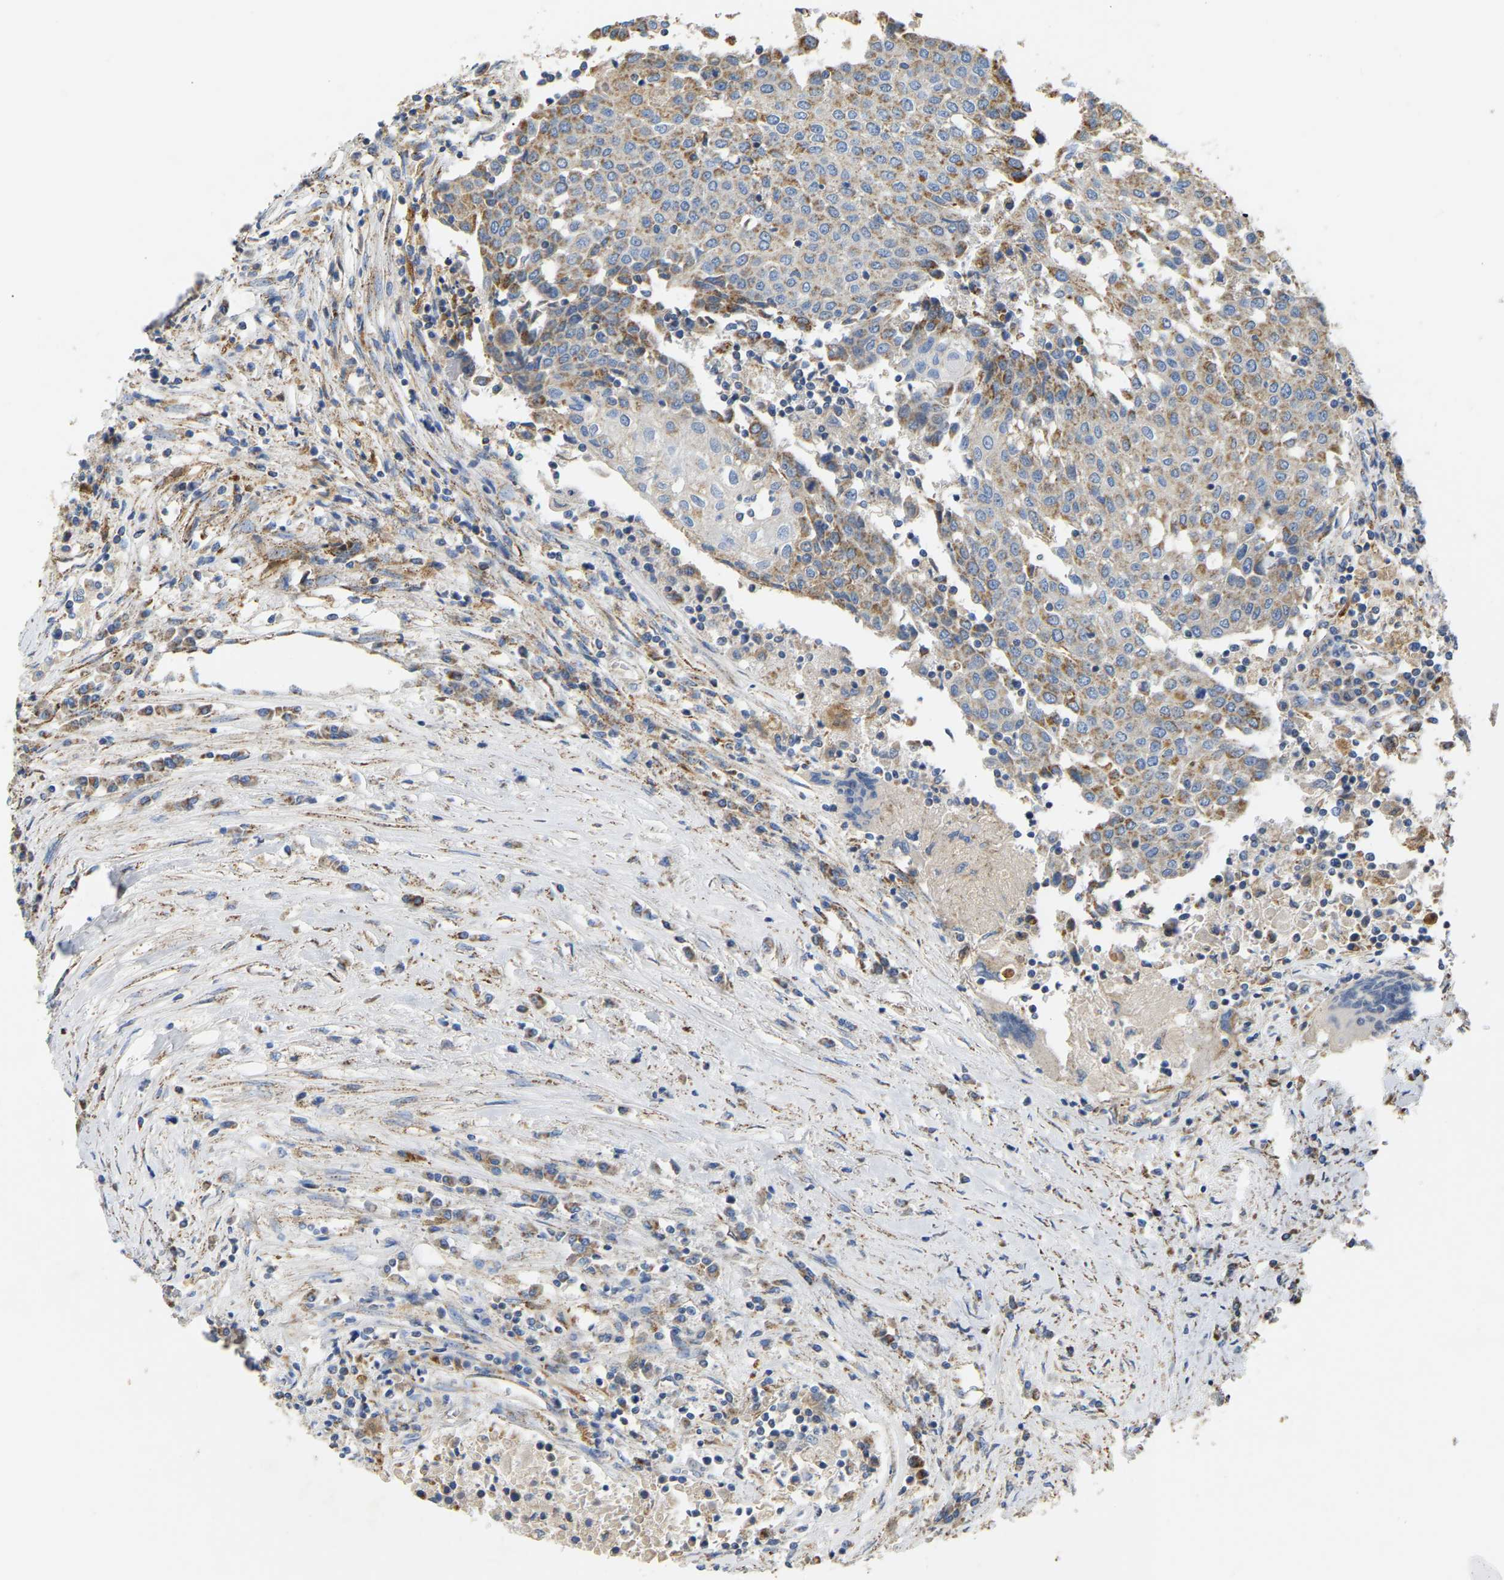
{"staining": {"intensity": "weak", "quantity": "<25%", "location": "cytoplasmic/membranous"}, "tissue": "urothelial cancer", "cell_type": "Tumor cells", "image_type": "cancer", "snomed": [{"axis": "morphology", "description": "Urothelial carcinoma, High grade"}, {"axis": "topography", "description": "Urinary bladder"}], "caption": "This is a image of immunohistochemistry staining of urothelial cancer, which shows no positivity in tumor cells. Nuclei are stained in blue.", "gene": "HIBADH", "patient": {"sex": "female", "age": 85}}